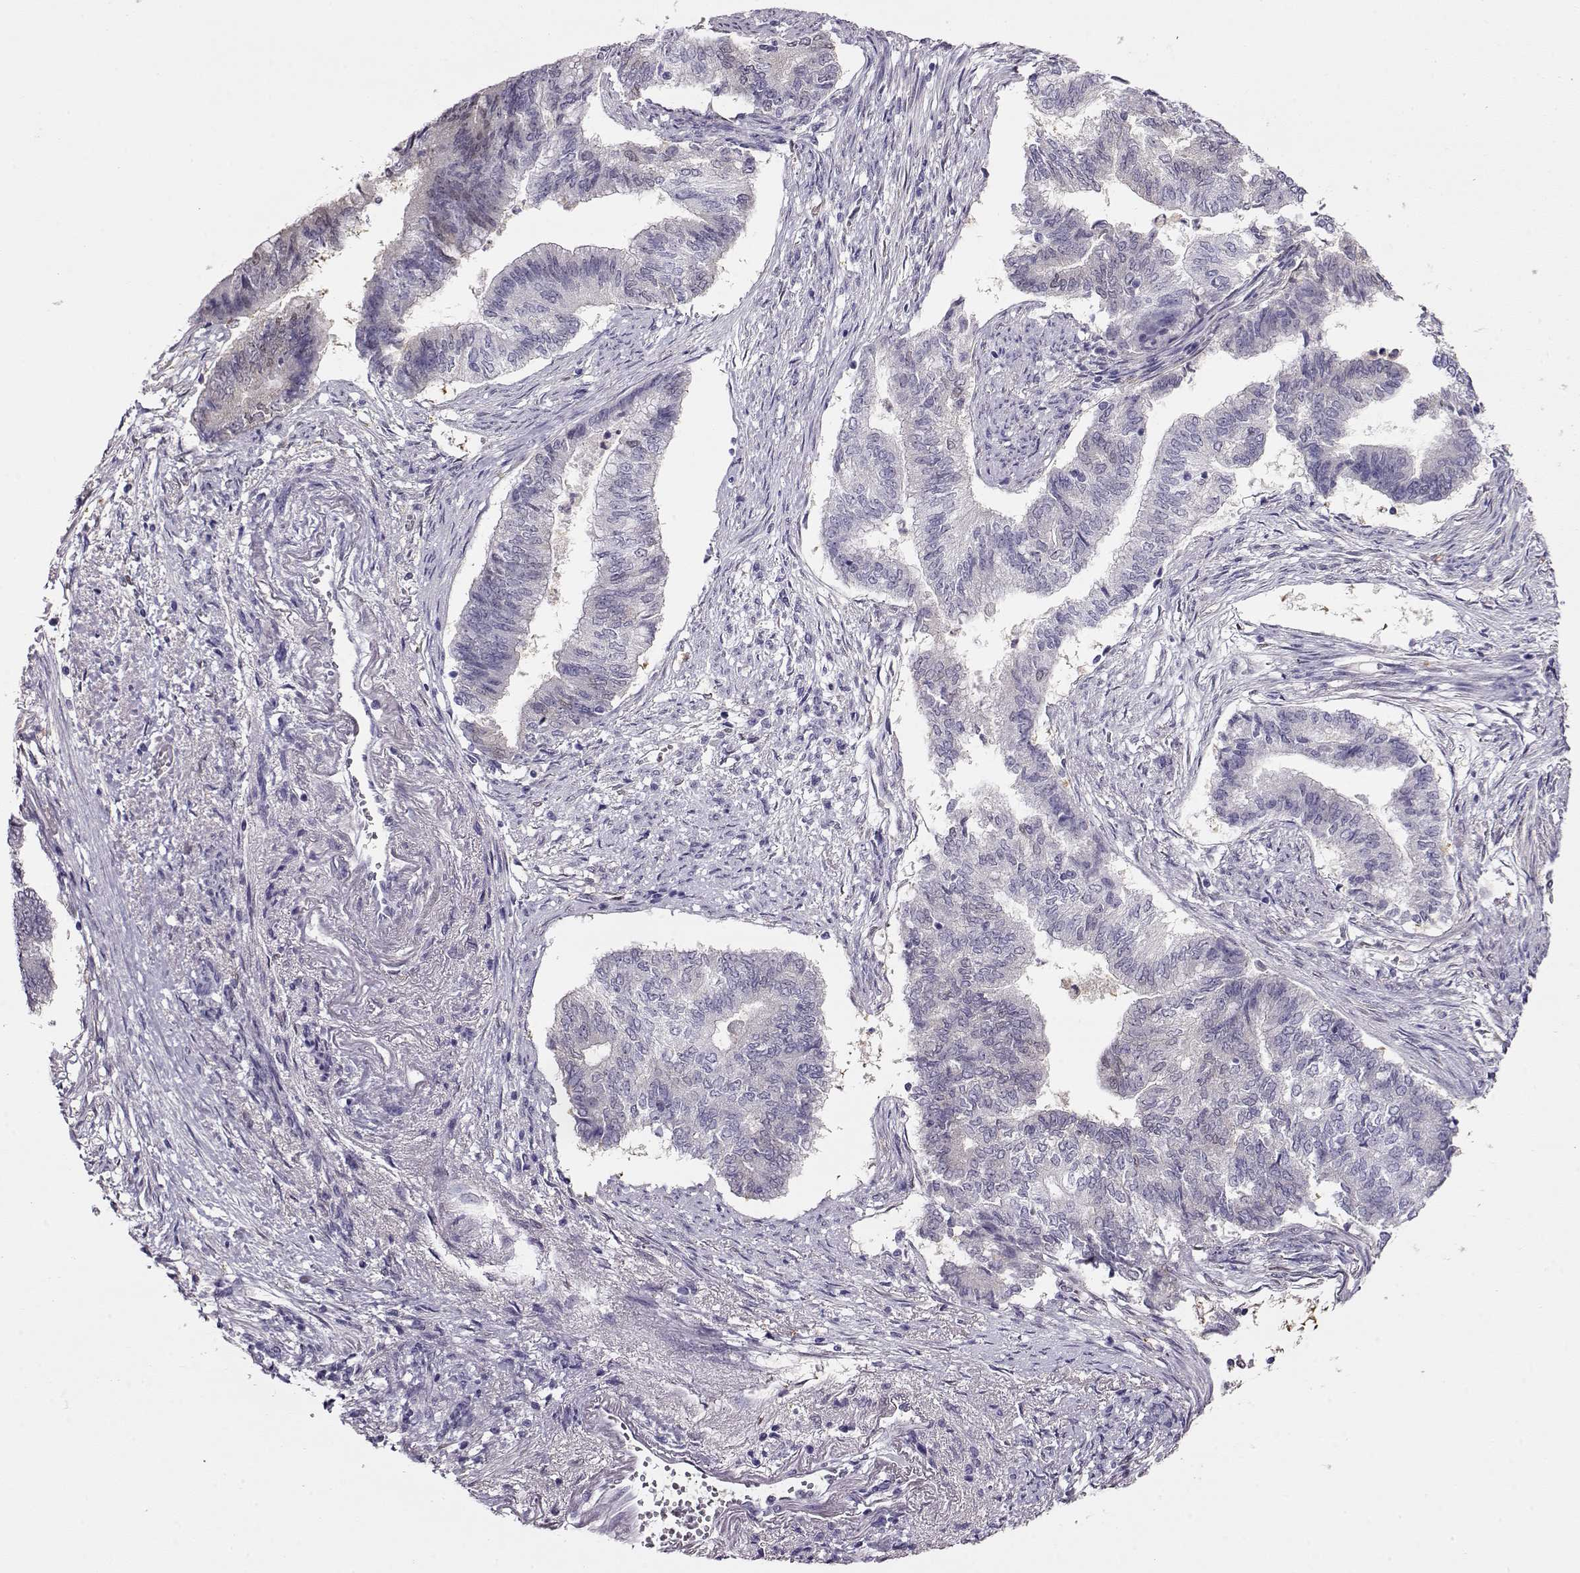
{"staining": {"intensity": "negative", "quantity": "none", "location": "none"}, "tissue": "endometrial cancer", "cell_type": "Tumor cells", "image_type": "cancer", "snomed": [{"axis": "morphology", "description": "Adenocarcinoma, NOS"}, {"axis": "topography", "description": "Endometrium"}], "caption": "Immunohistochemistry (IHC) of human endometrial cancer (adenocarcinoma) demonstrates no staining in tumor cells.", "gene": "CCR8", "patient": {"sex": "female", "age": 65}}